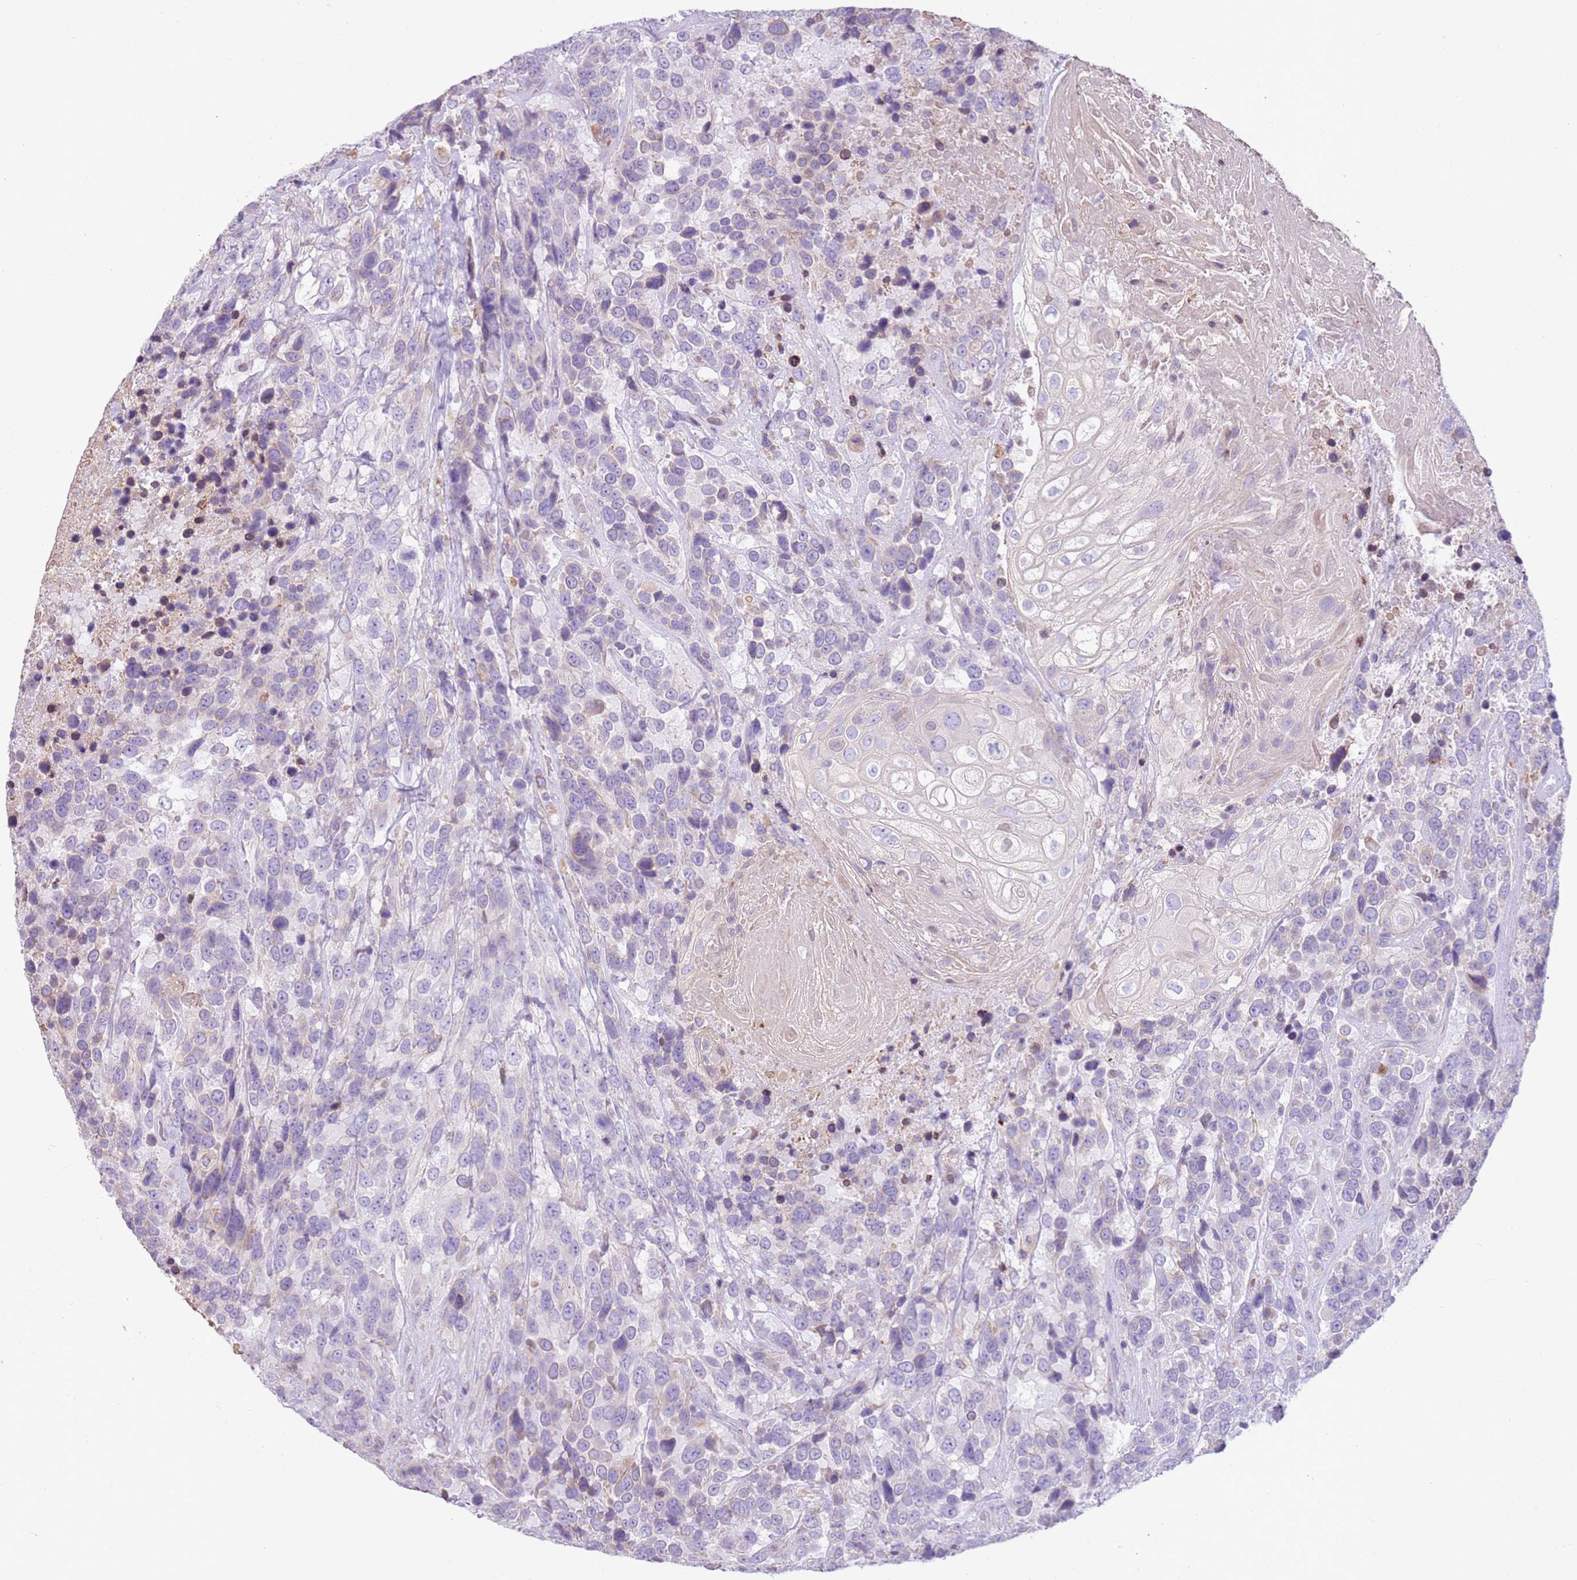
{"staining": {"intensity": "negative", "quantity": "none", "location": "none"}, "tissue": "urothelial cancer", "cell_type": "Tumor cells", "image_type": "cancer", "snomed": [{"axis": "morphology", "description": "Urothelial carcinoma, High grade"}, {"axis": "topography", "description": "Urinary bladder"}], "caption": "Tumor cells show no significant protein positivity in high-grade urothelial carcinoma.", "gene": "OAF", "patient": {"sex": "female", "age": 70}}